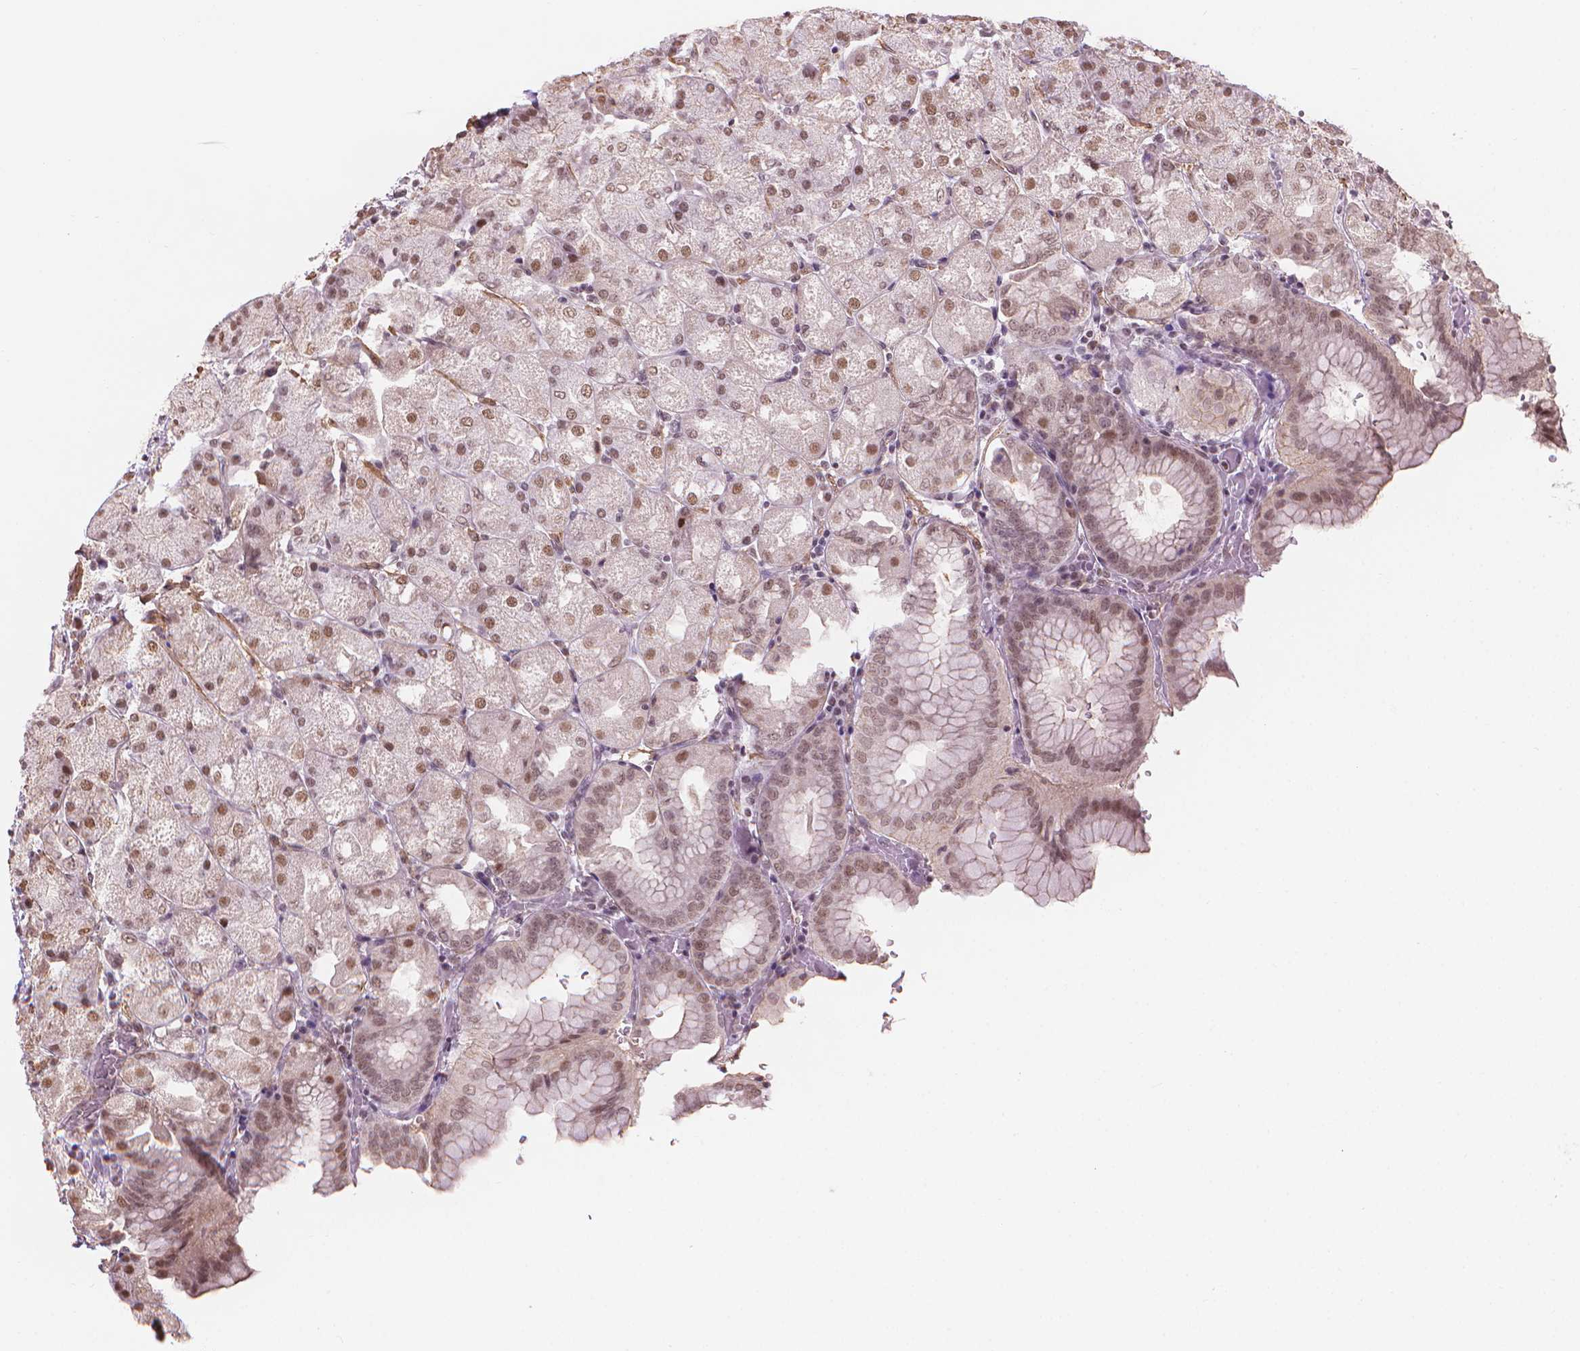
{"staining": {"intensity": "moderate", "quantity": ">75%", "location": "cytoplasmic/membranous,nuclear"}, "tissue": "stomach", "cell_type": "Glandular cells", "image_type": "normal", "snomed": [{"axis": "morphology", "description": "Normal tissue, NOS"}, {"axis": "topography", "description": "Stomach, upper"}, {"axis": "topography", "description": "Stomach"}, {"axis": "topography", "description": "Stomach, lower"}], "caption": "DAB (3,3'-diaminobenzidine) immunohistochemical staining of unremarkable stomach shows moderate cytoplasmic/membranous,nuclear protein positivity in about >75% of glandular cells. Immunohistochemistry (ihc) stains the protein in brown and the nuclei are stained blue.", "gene": "HOXD4", "patient": {"sex": "male", "age": 62}}